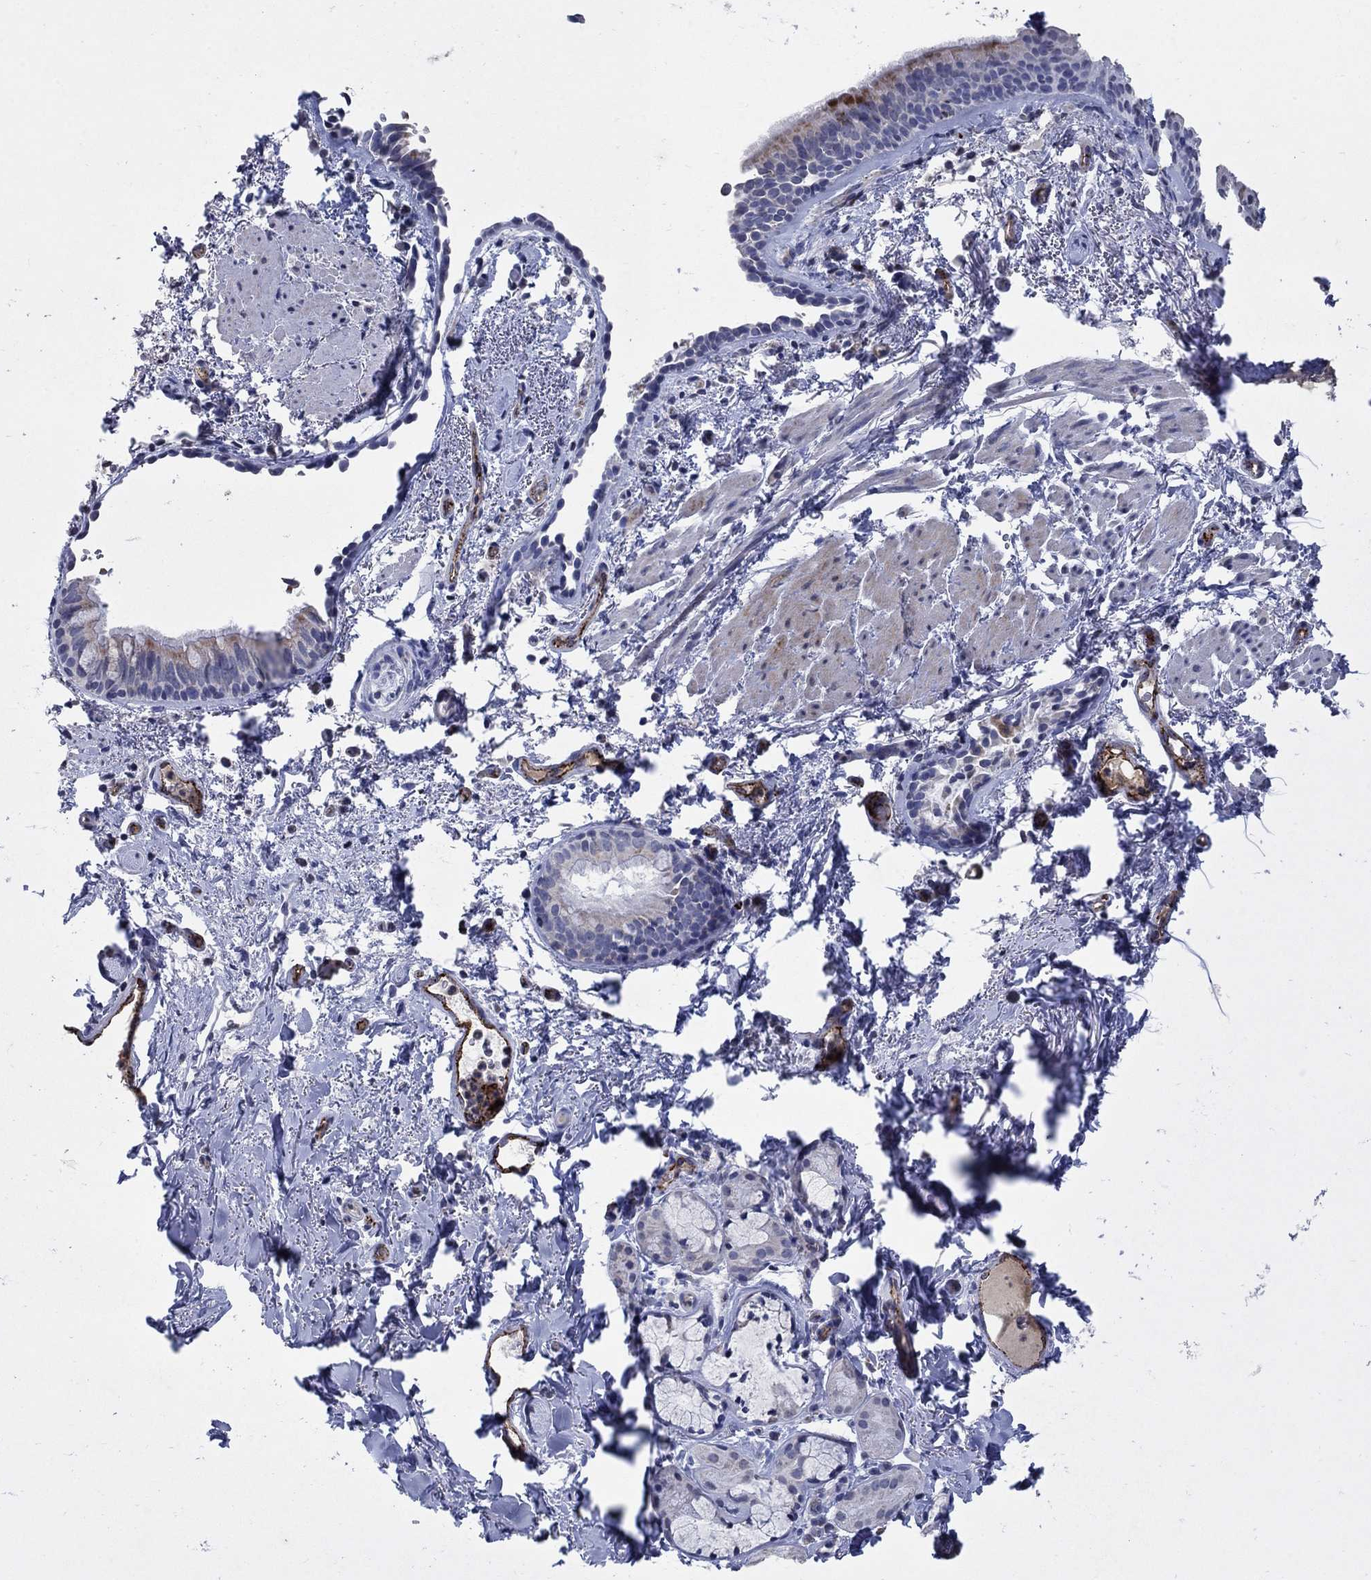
{"staining": {"intensity": "moderate", "quantity": "<25%", "location": "cytoplasmic/membranous"}, "tissue": "bronchus", "cell_type": "Respiratory epithelial cells", "image_type": "normal", "snomed": [{"axis": "morphology", "description": "Normal tissue, NOS"}, {"axis": "topography", "description": "Bronchus"}], "caption": "The micrograph reveals a brown stain indicating the presence of a protein in the cytoplasmic/membranous of respiratory epithelial cells in bronchus.", "gene": "TINAG", "patient": {"sex": "female", "age": 64}}